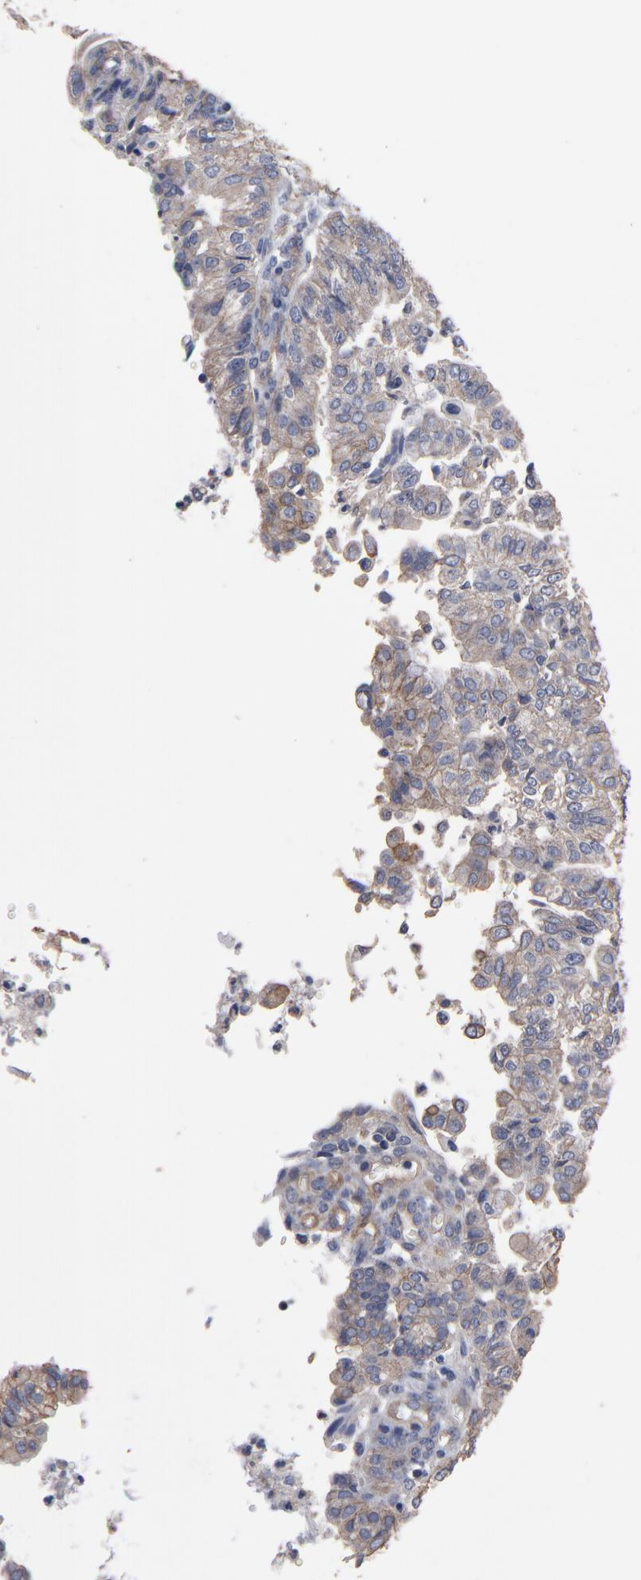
{"staining": {"intensity": "weak", "quantity": ">75%", "location": "cytoplasmic/membranous"}, "tissue": "endometrial cancer", "cell_type": "Tumor cells", "image_type": "cancer", "snomed": [{"axis": "morphology", "description": "Adenocarcinoma, NOS"}, {"axis": "topography", "description": "Endometrium"}], "caption": "DAB (3,3'-diaminobenzidine) immunohistochemical staining of human endometrial adenocarcinoma demonstrates weak cytoplasmic/membranous protein staining in about >75% of tumor cells.", "gene": "DMD", "patient": {"sex": "female", "age": 59}}